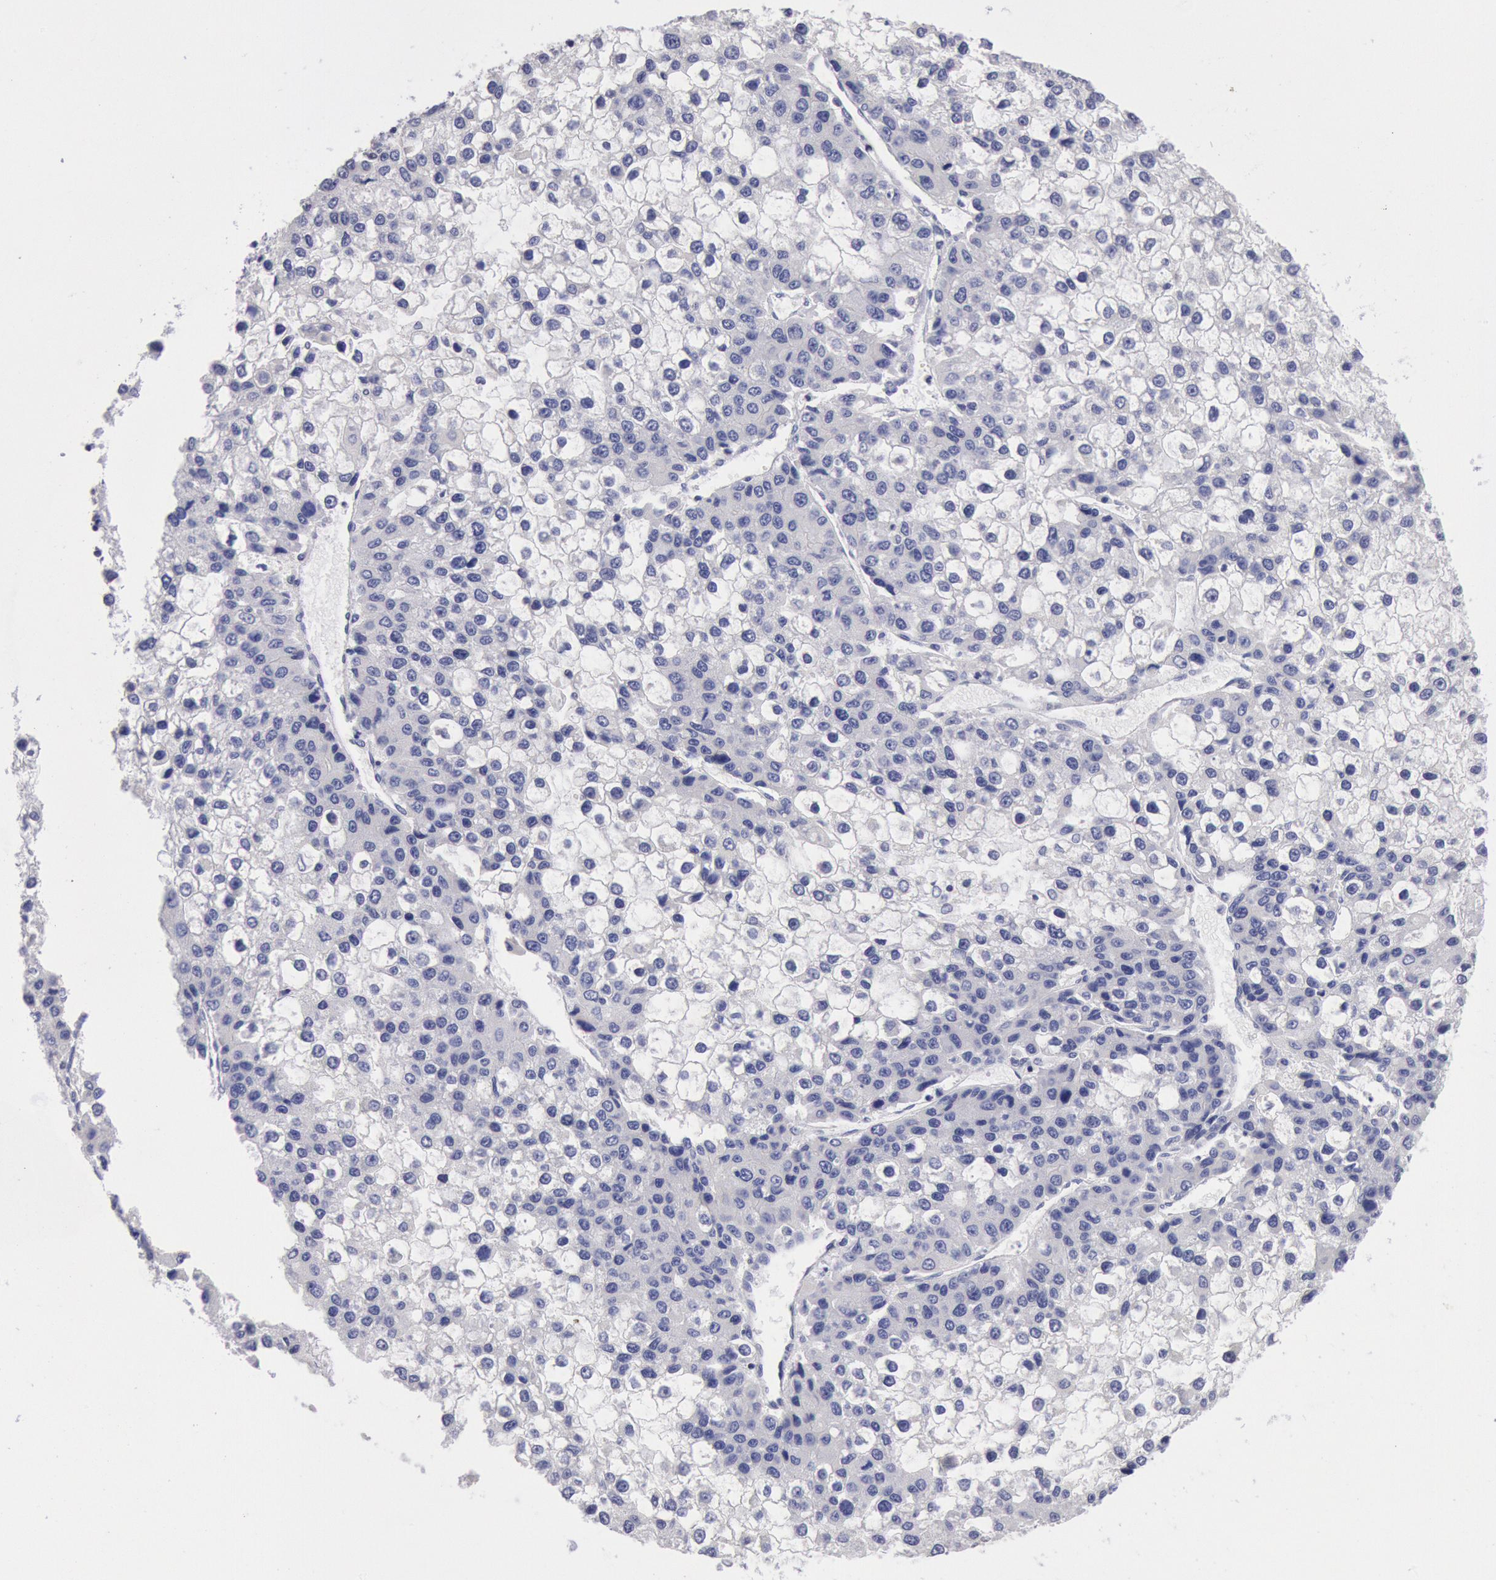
{"staining": {"intensity": "negative", "quantity": "none", "location": "none"}, "tissue": "liver cancer", "cell_type": "Tumor cells", "image_type": "cancer", "snomed": [{"axis": "morphology", "description": "Carcinoma, Hepatocellular, NOS"}, {"axis": "topography", "description": "Liver"}], "caption": "A high-resolution photomicrograph shows immunohistochemistry staining of liver cancer, which shows no significant expression in tumor cells. (Immunohistochemistry (ihc), brightfield microscopy, high magnification).", "gene": "RPS6KA5", "patient": {"sex": "female", "age": 66}}